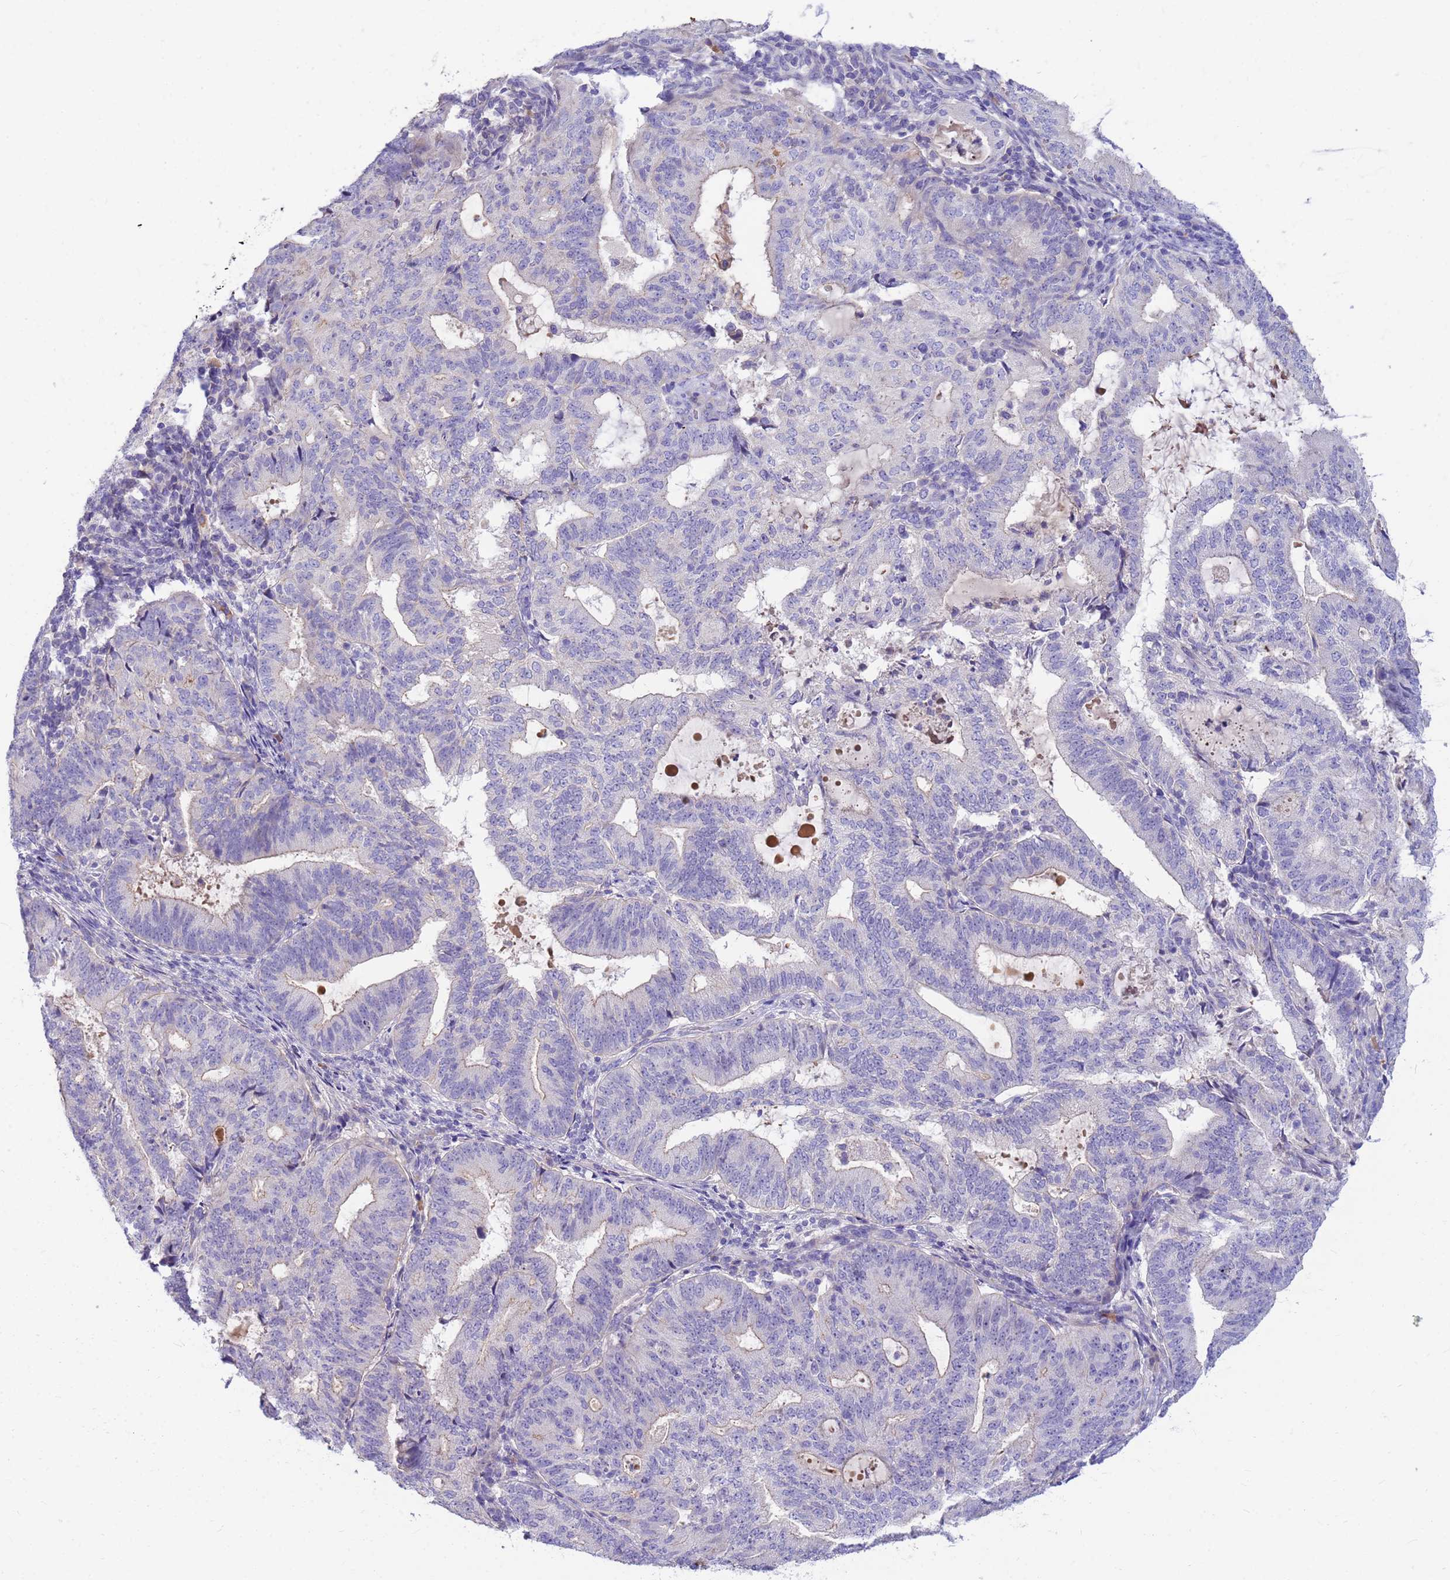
{"staining": {"intensity": "negative", "quantity": "none", "location": "none"}, "tissue": "endometrial cancer", "cell_type": "Tumor cells", "image_type": "cancer", "snomed": [{"axis": "morphology", "description": "Adenocarcinoma, NOS"}, {"axis": "topography", "description": "Endometrium"}], "caption": "IHC photomicrograph of human endometrial adenocarcinoma stained for a protein (brown), which shows no staining in tumor cells.", "gene": "DPRX", "patient": {"sex": "female", "age": 70}}